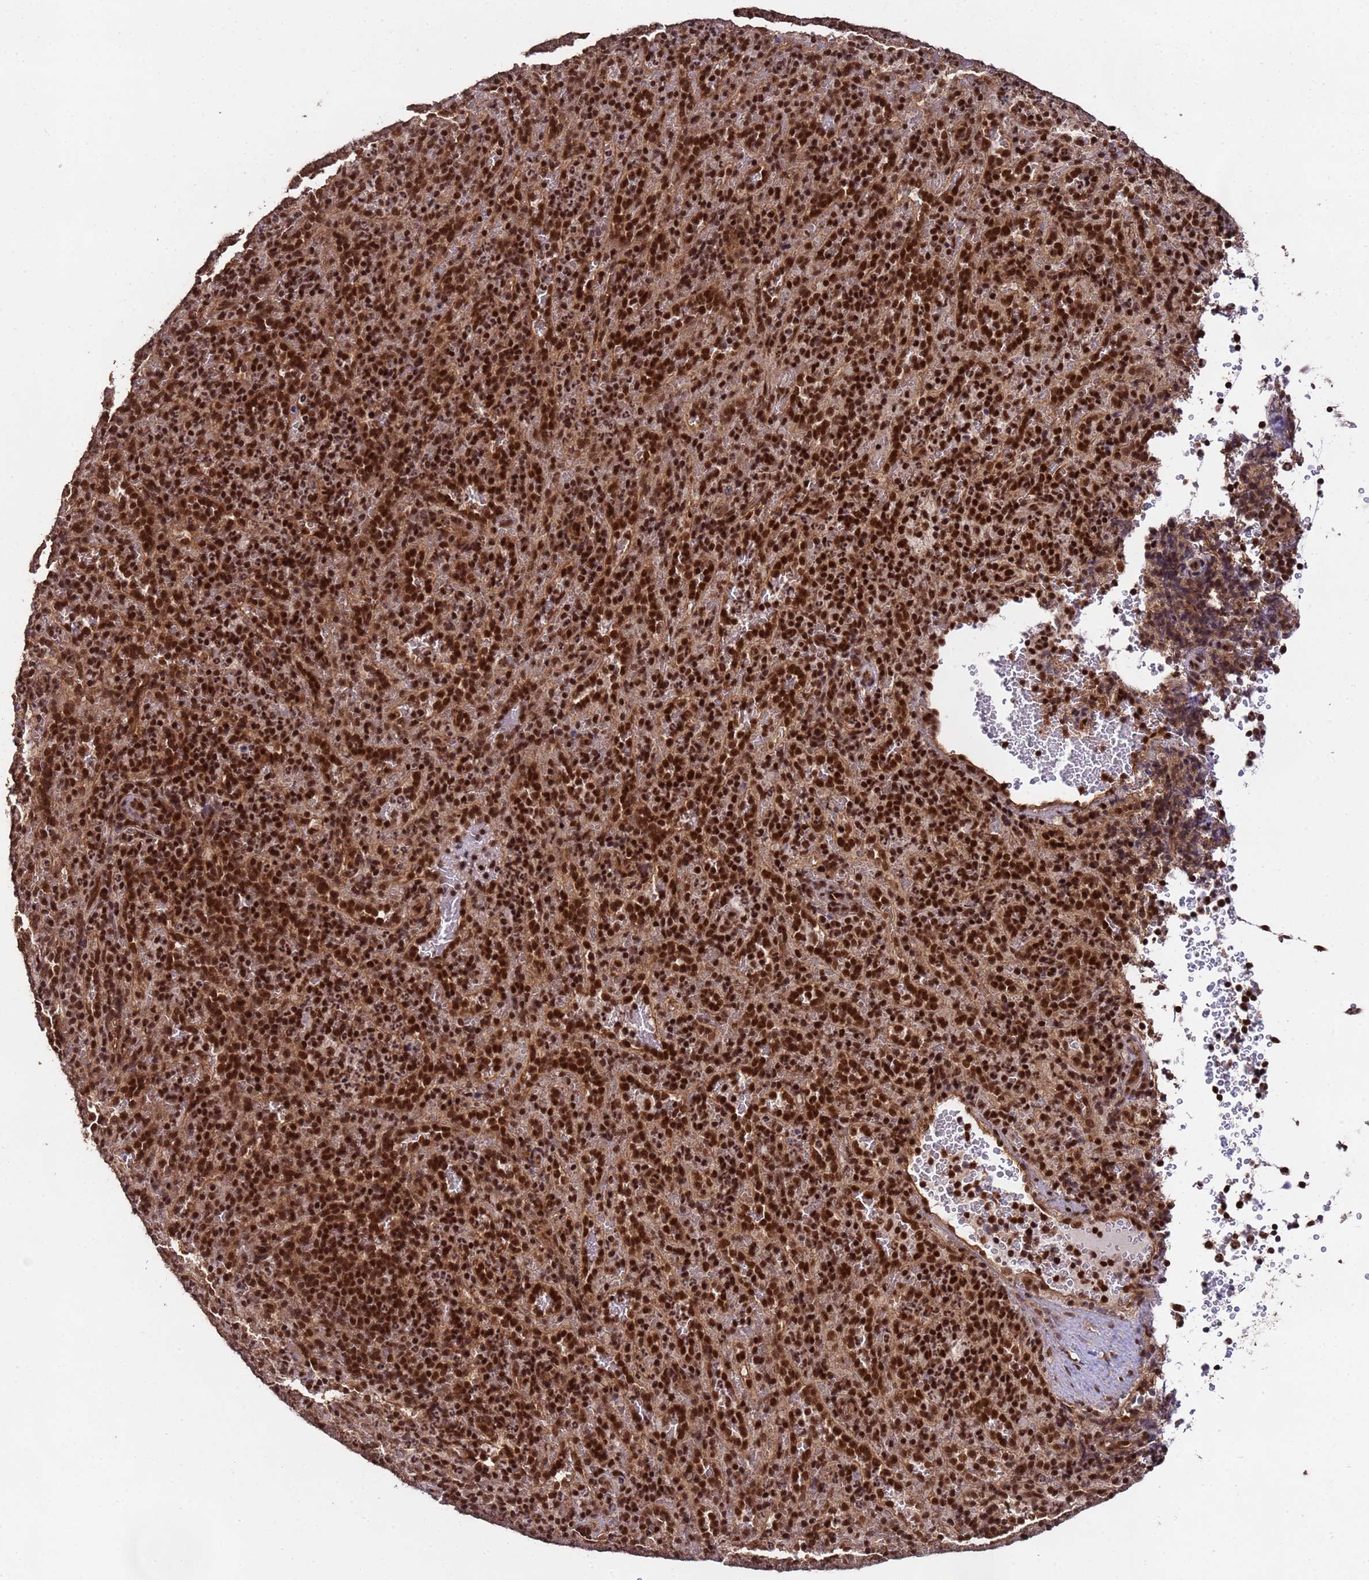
{"staining": {"intensity": "strong", "quantity": ">75%", "location": "nuclear"}, "tissue": "spleen", "cell_type": "Cells in red pulp", "image_type": "normal", "snomed": [{"axis": "morphology", "description": "Normal tissue, NOS"}, {"axis": "topography", "description": "Spleen"}], "caption": "IHC (DAB) staining of benign spleen exhibits strong nuclear protein staining in about >75% of cells in red pulp.", "gene": "SYF2", "patient": {"sex": "female", "age": 21}}